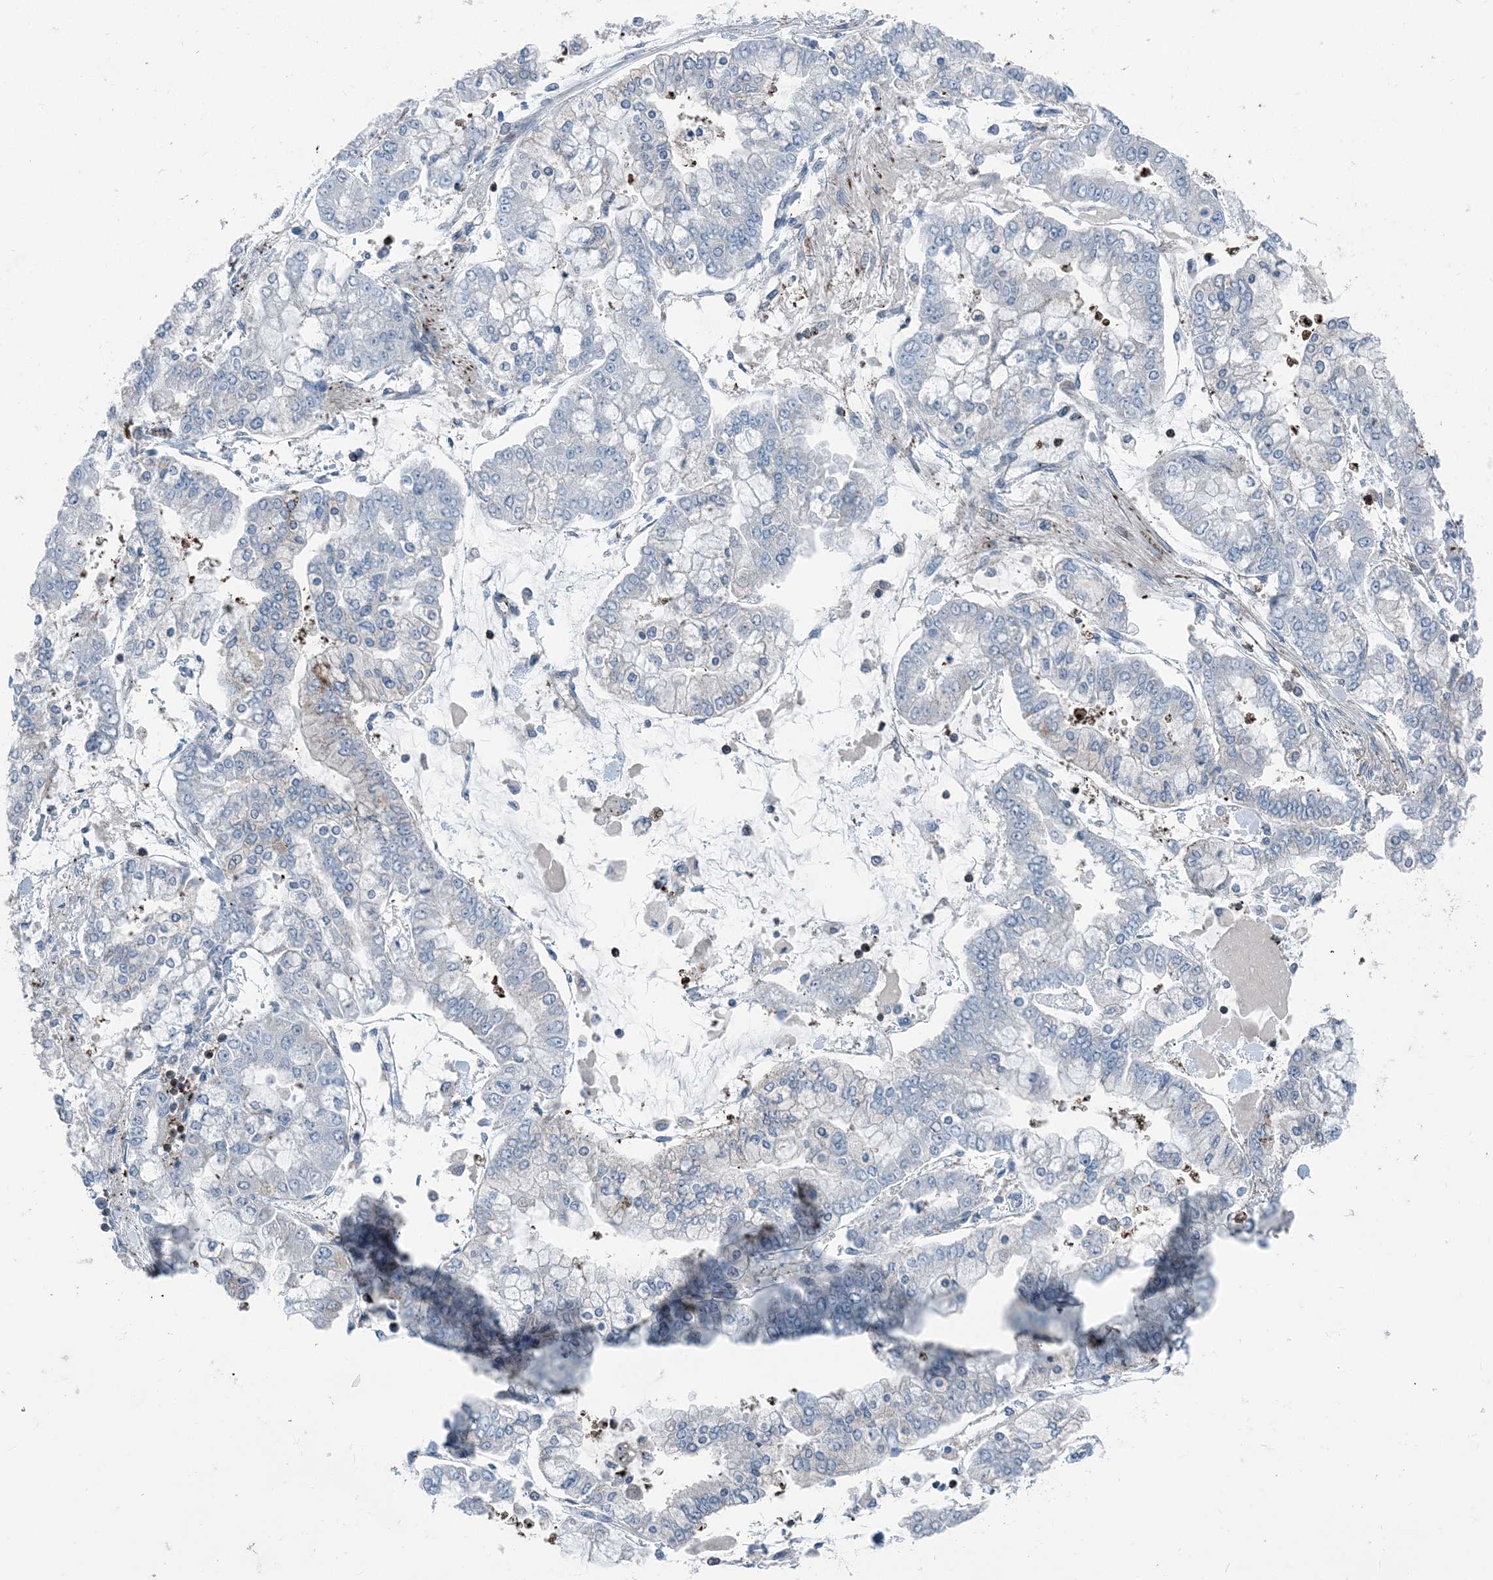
{"staining": {"intensity": "negative", "quantity": "none", "location": "none"}, "tissue": "stomach cancer", "cell_type": "Tumor cells", "image_type": "cancer", "snomed": [{"axis": "morphology", "description": "Normal tissue, NOS"}, {"axis": "morphology", "description": "Adenocarcinoma, NOS"}, {"axis": "topography", "description": "Stomach, upper"}, {"axis": "topography", "description": "Stomach"}], "caption": "High power microscopy histopathology image of an IHC photomicrograph of stomach cancer, revealing no significant positivity in tumor cells.", "gene": "CFL1", "patient": {"sex": "male", "age": 76}}